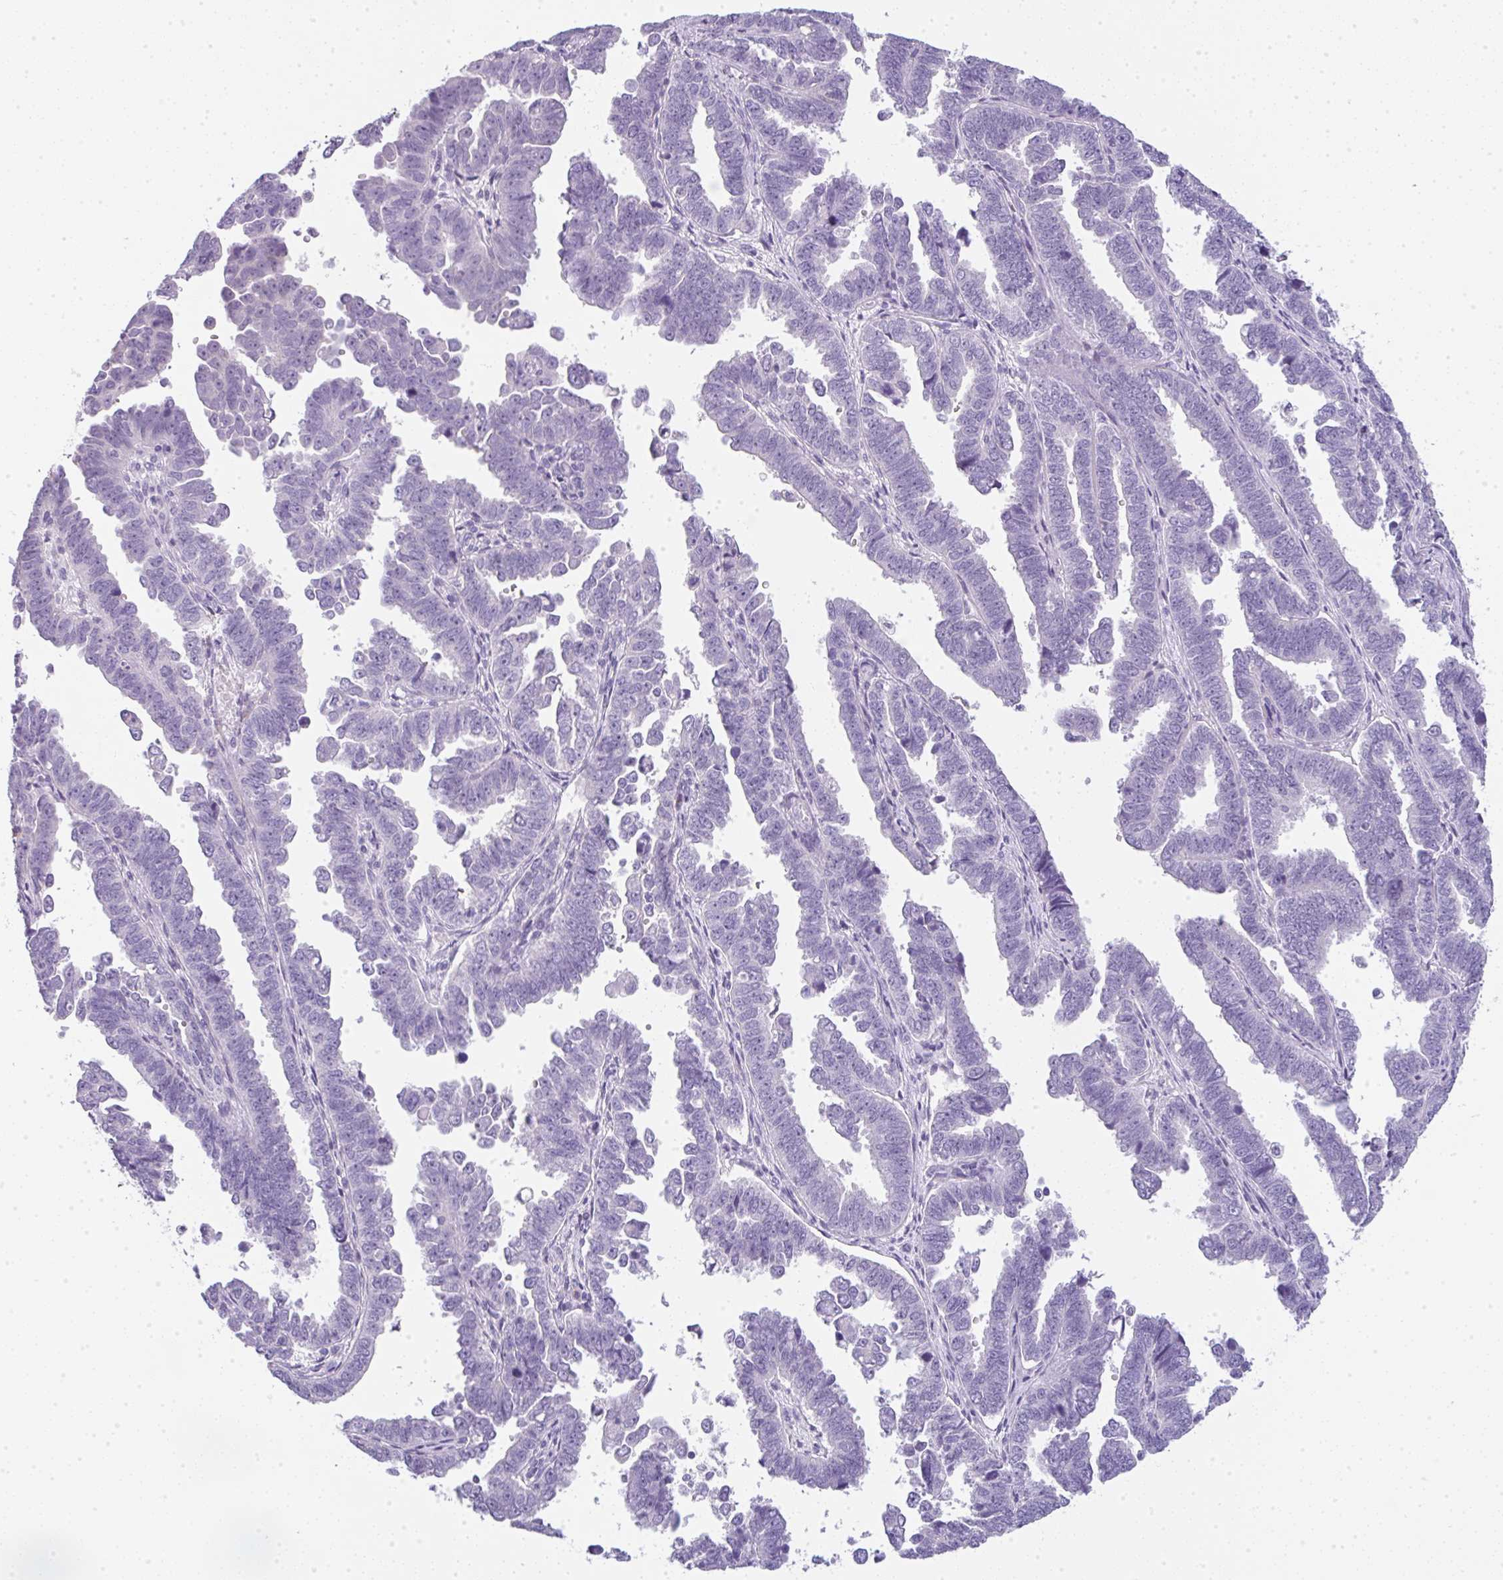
{"staining": {"intensity": "negative", "quantity": "none", "location": "none"}, "tissue": "endometrial cancer", "cell_type": "Tumor cells", "image_type": "cancer", "snomed": [{"axis": "morphology", "description": "Adenocarcinoma, NOS"}, {"axis": "topography", "description": "Endometrium"}], "caption": "Protein analysis of endometrial cancer displays no significant expression in tumor cells.", "gene": "LPAR4", "patient": {"sex": "female", "age": 75}}